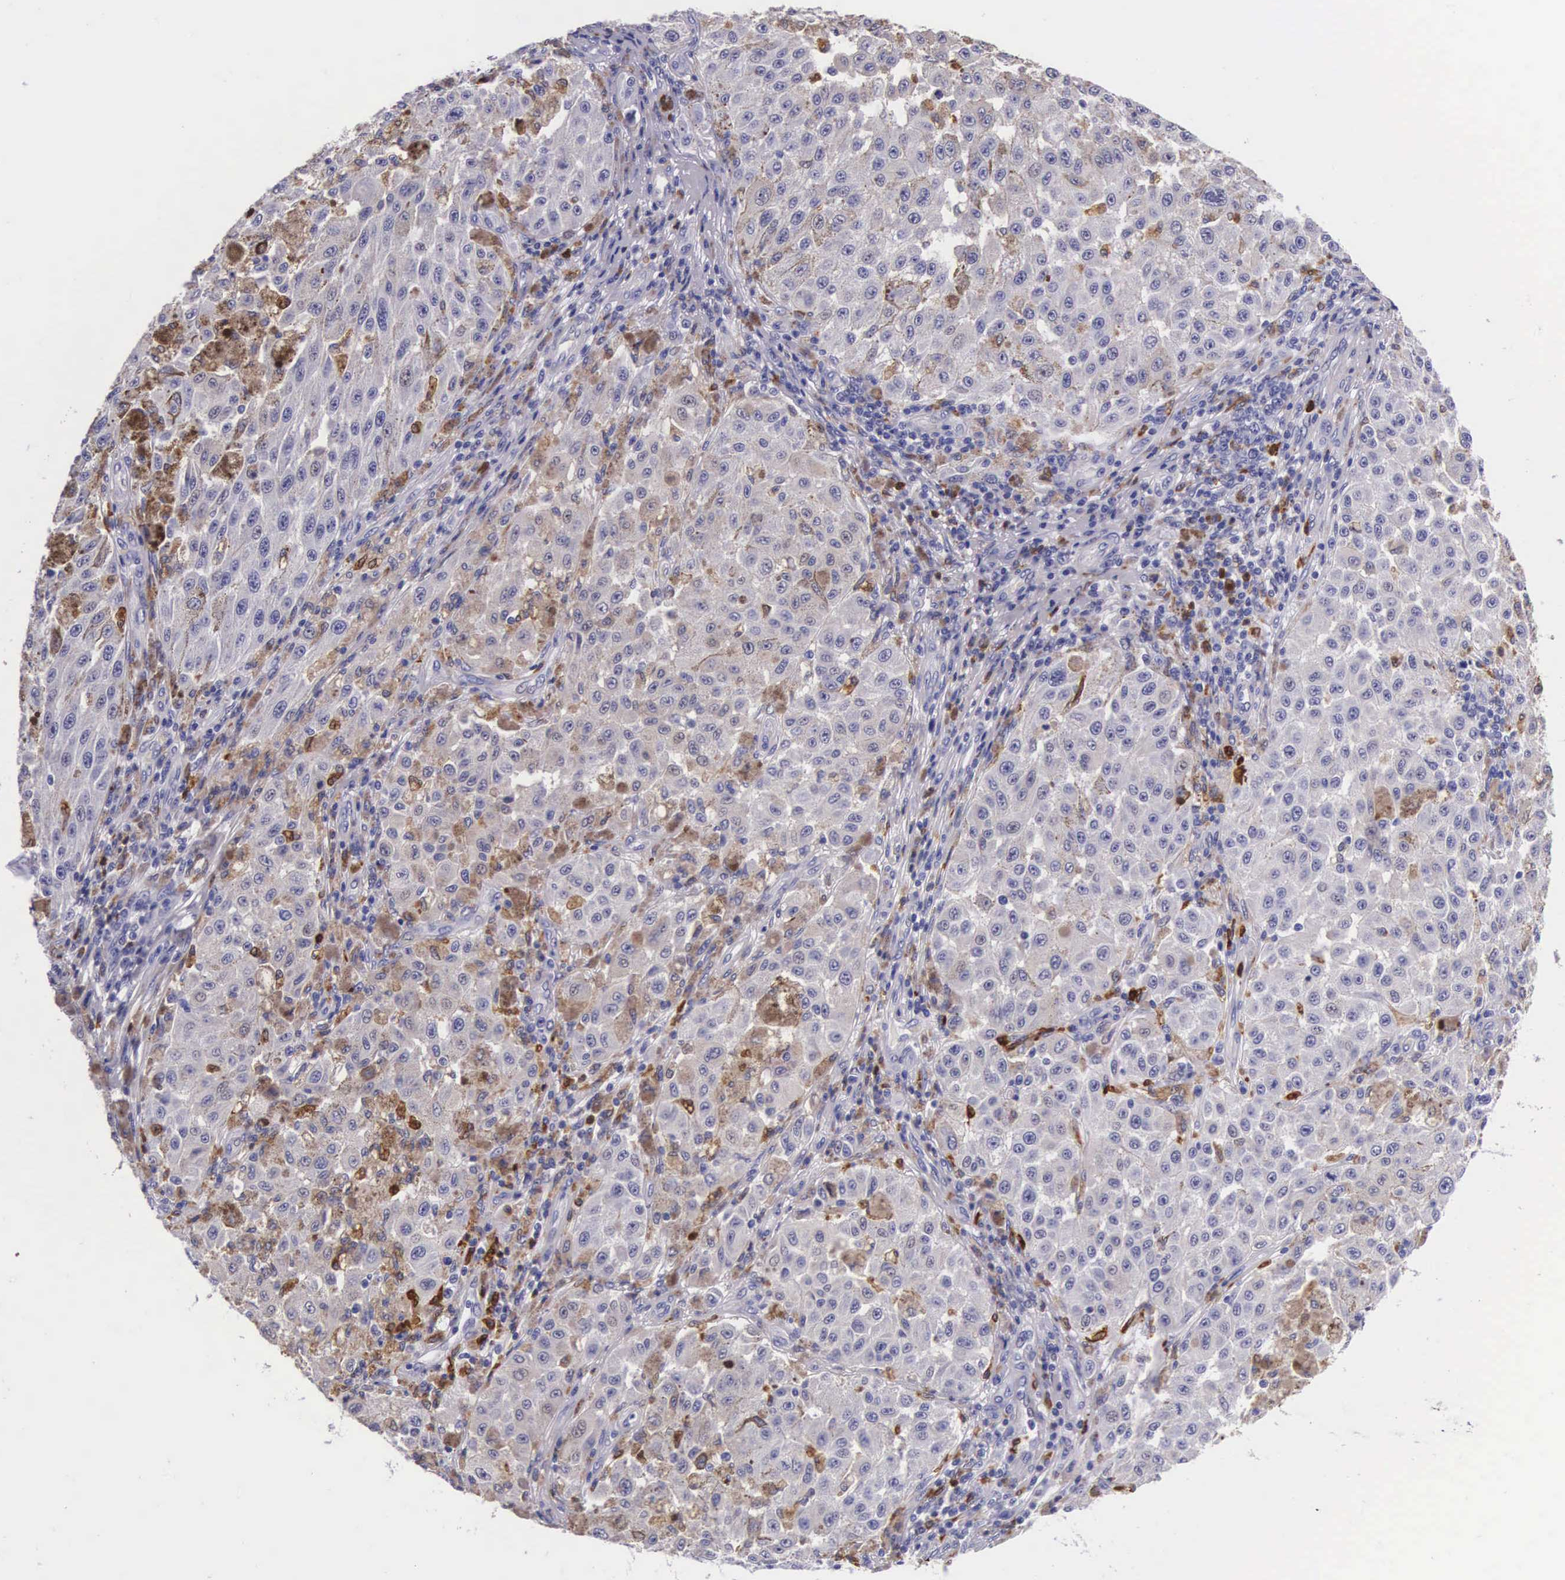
{"staining": {"intensity": "weak", "quantity": "25%-75%", "location": "cytoplasmic/membranous"}, "tissue": "melanoma", "cell_type": "Tumor cells", "image_type": "cancer", "snomed": [{"axis": "morphology", "description": "Malignant melanoma, NOS"}, {"axis": "topography", "description": "Skin"}], "caption": "A low amount of weak cytoplasmic/membranous expression is identified in about 25%-75% of tumor cells in melanoma tissue. Using DAB (brown) and hematoxylin (blue) stains, captured at high magnification using brightfield microscopy.", "gene": "FCN1", "patient": {"sex": "female", "age": 64}}